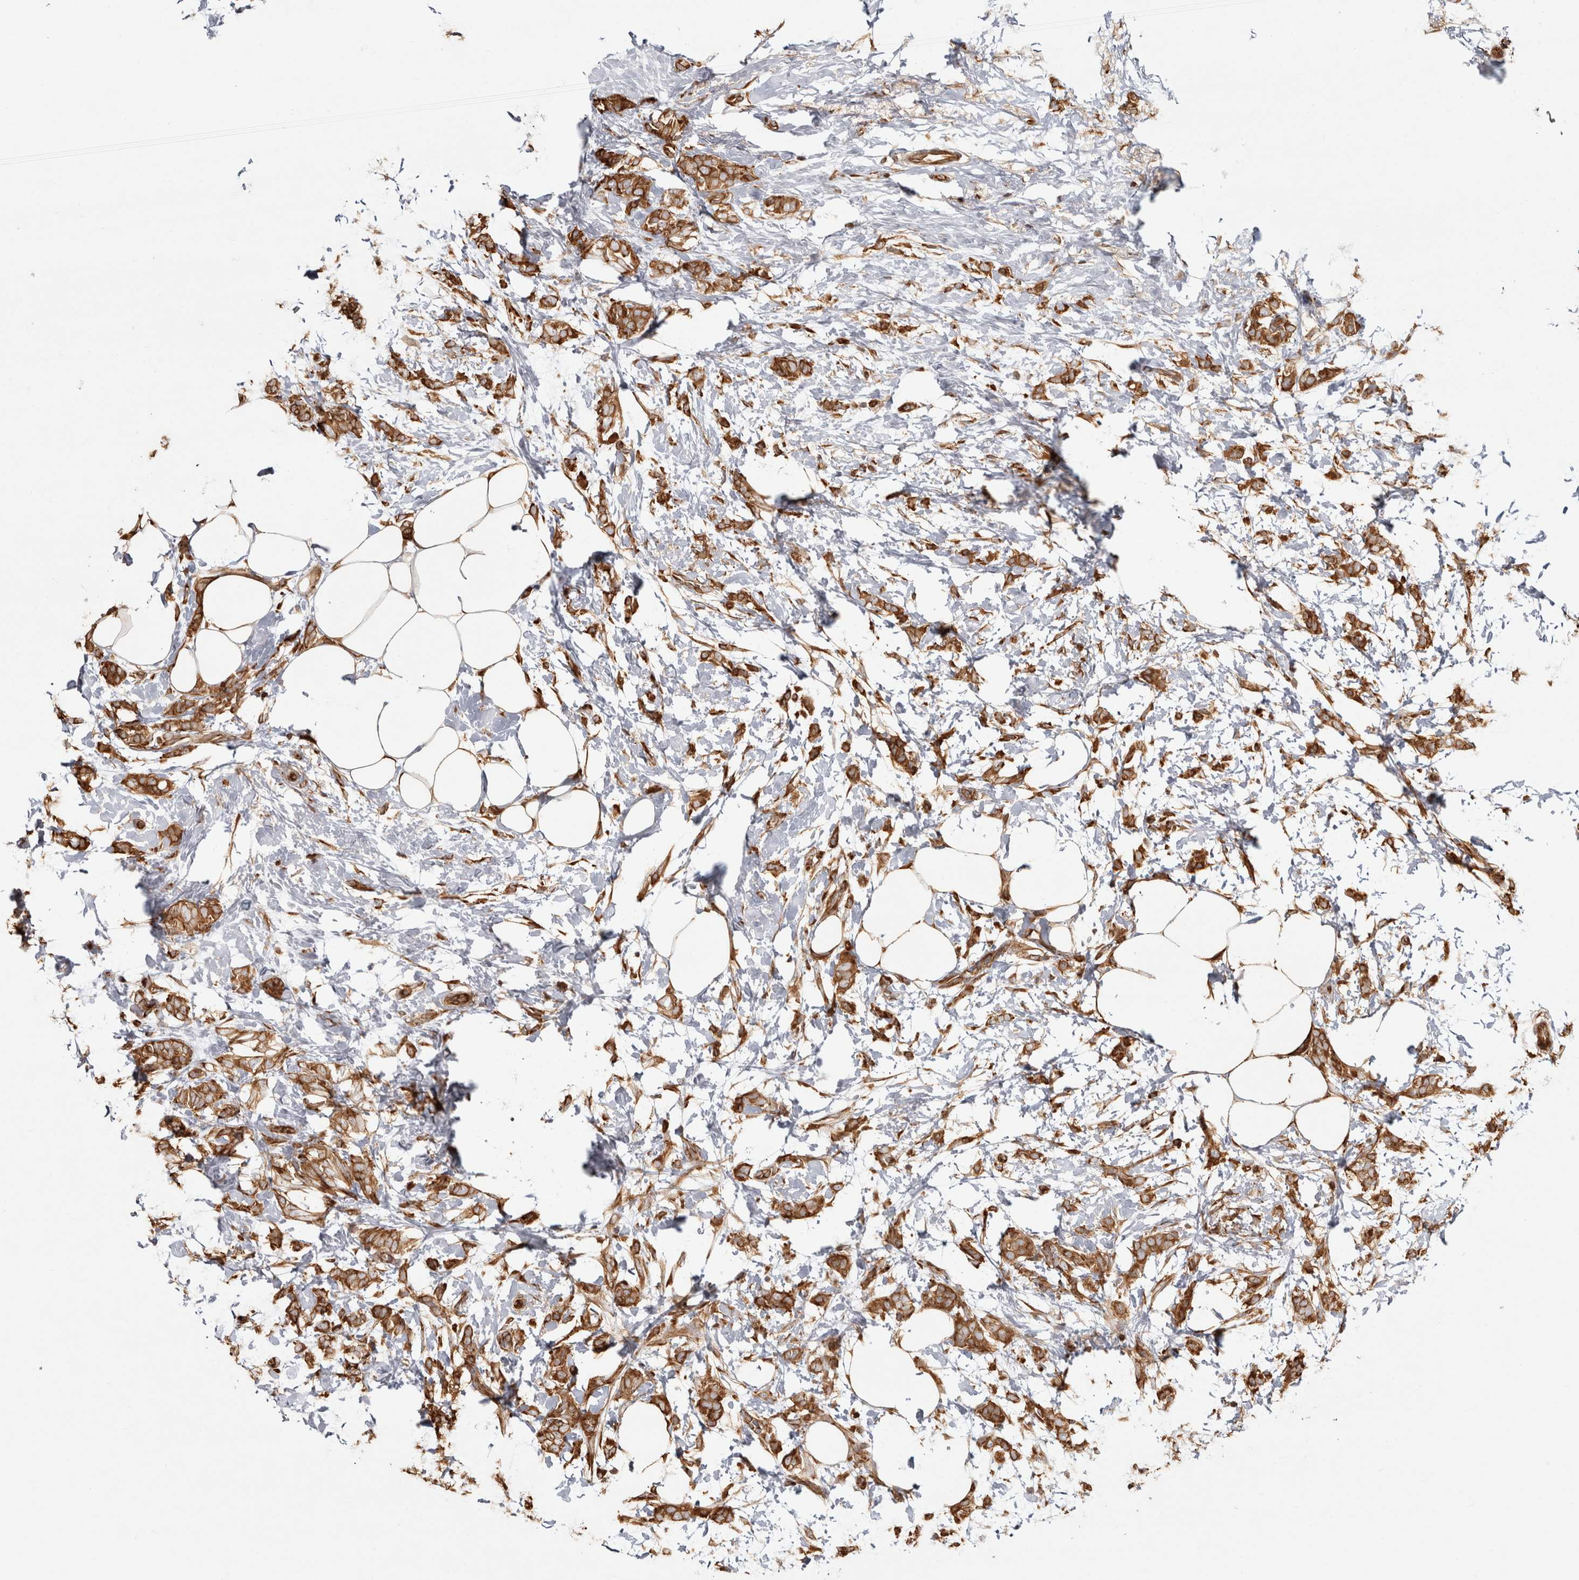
{"staining": {"intensity": "strong", "quantity": ">75%", "location": "cytoplasmic/membranous"}, "tissue": "breast cancer", "cell_type": "Tumor cells", "image_type": "cancer", "snomed": [{"axis": "morphology", "description": "Lobular carcinoma, in situ"}, {"axis": "morphology", "description": "Lobular carcinoma"}, {"axis": "topography", "description": "Breast"}], "caption": "Breast cancer (lobular carcinoma) stained for a protein (brown) exhibits strong cytoplasmic/membranous positive staining in approximately >75% of tumor cells.", "gene": "CAMSAP2", "patient": {"sex": "female", "age": 41}}